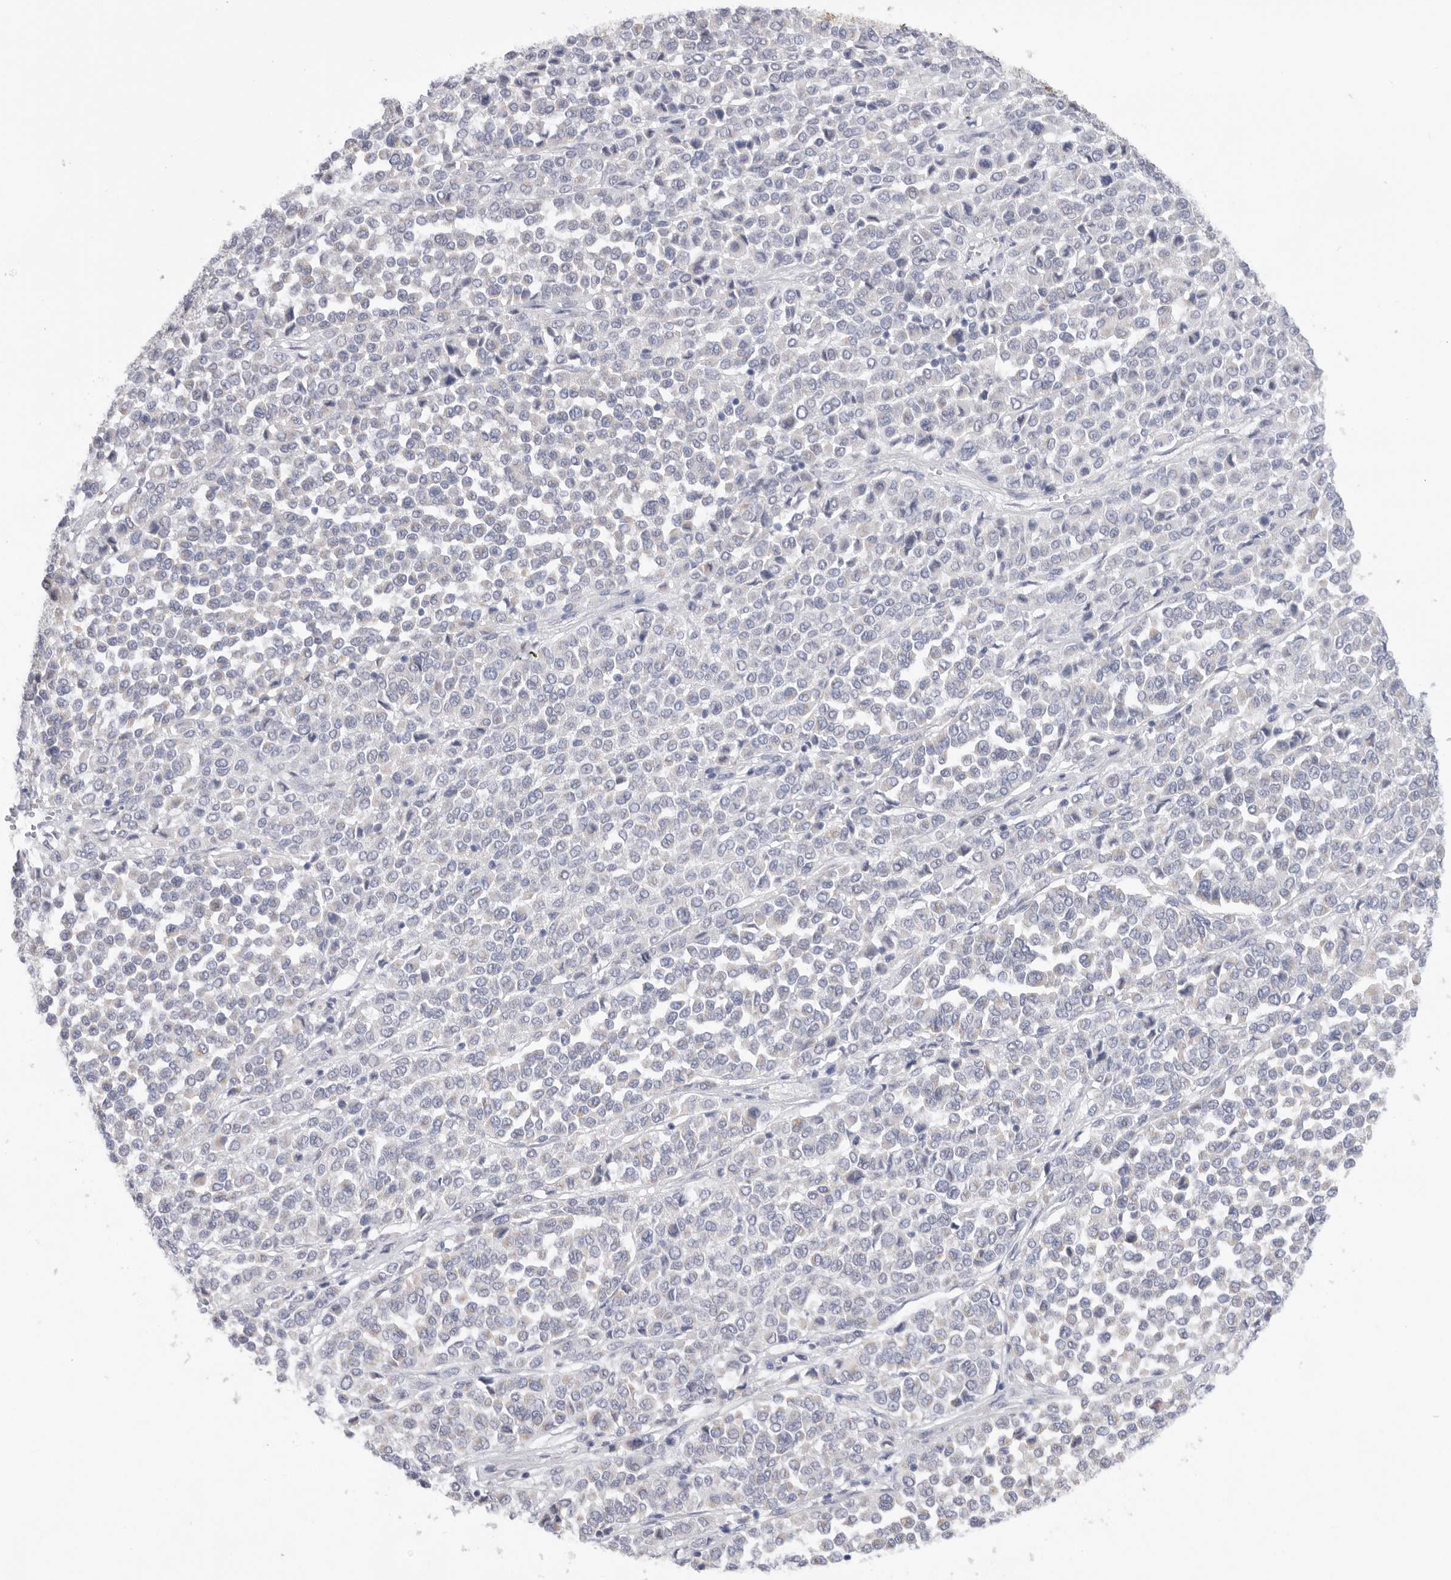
{"staining": {"intensity": "negative", "quantity": "none", "location": "none"}, "tissue": "melanoma", "cell_type": "Tumor cells", "image_type": "cancer", "snomed": [{"axis": "morphology", "description": "Malignant melanoma, Metastatic site"}, {"axis": "topography", "description": "Pancreas"}], "caption": "Tumor cells show no significant staining in melanoma. Brightfield microscopy of immunohistochemistry (IHC) stained with DAB (brown) and hematoxylin (blue), captured at high magnification.", "gene": "MTFR1L", "patient": {"sex": "female", "age": 30}}